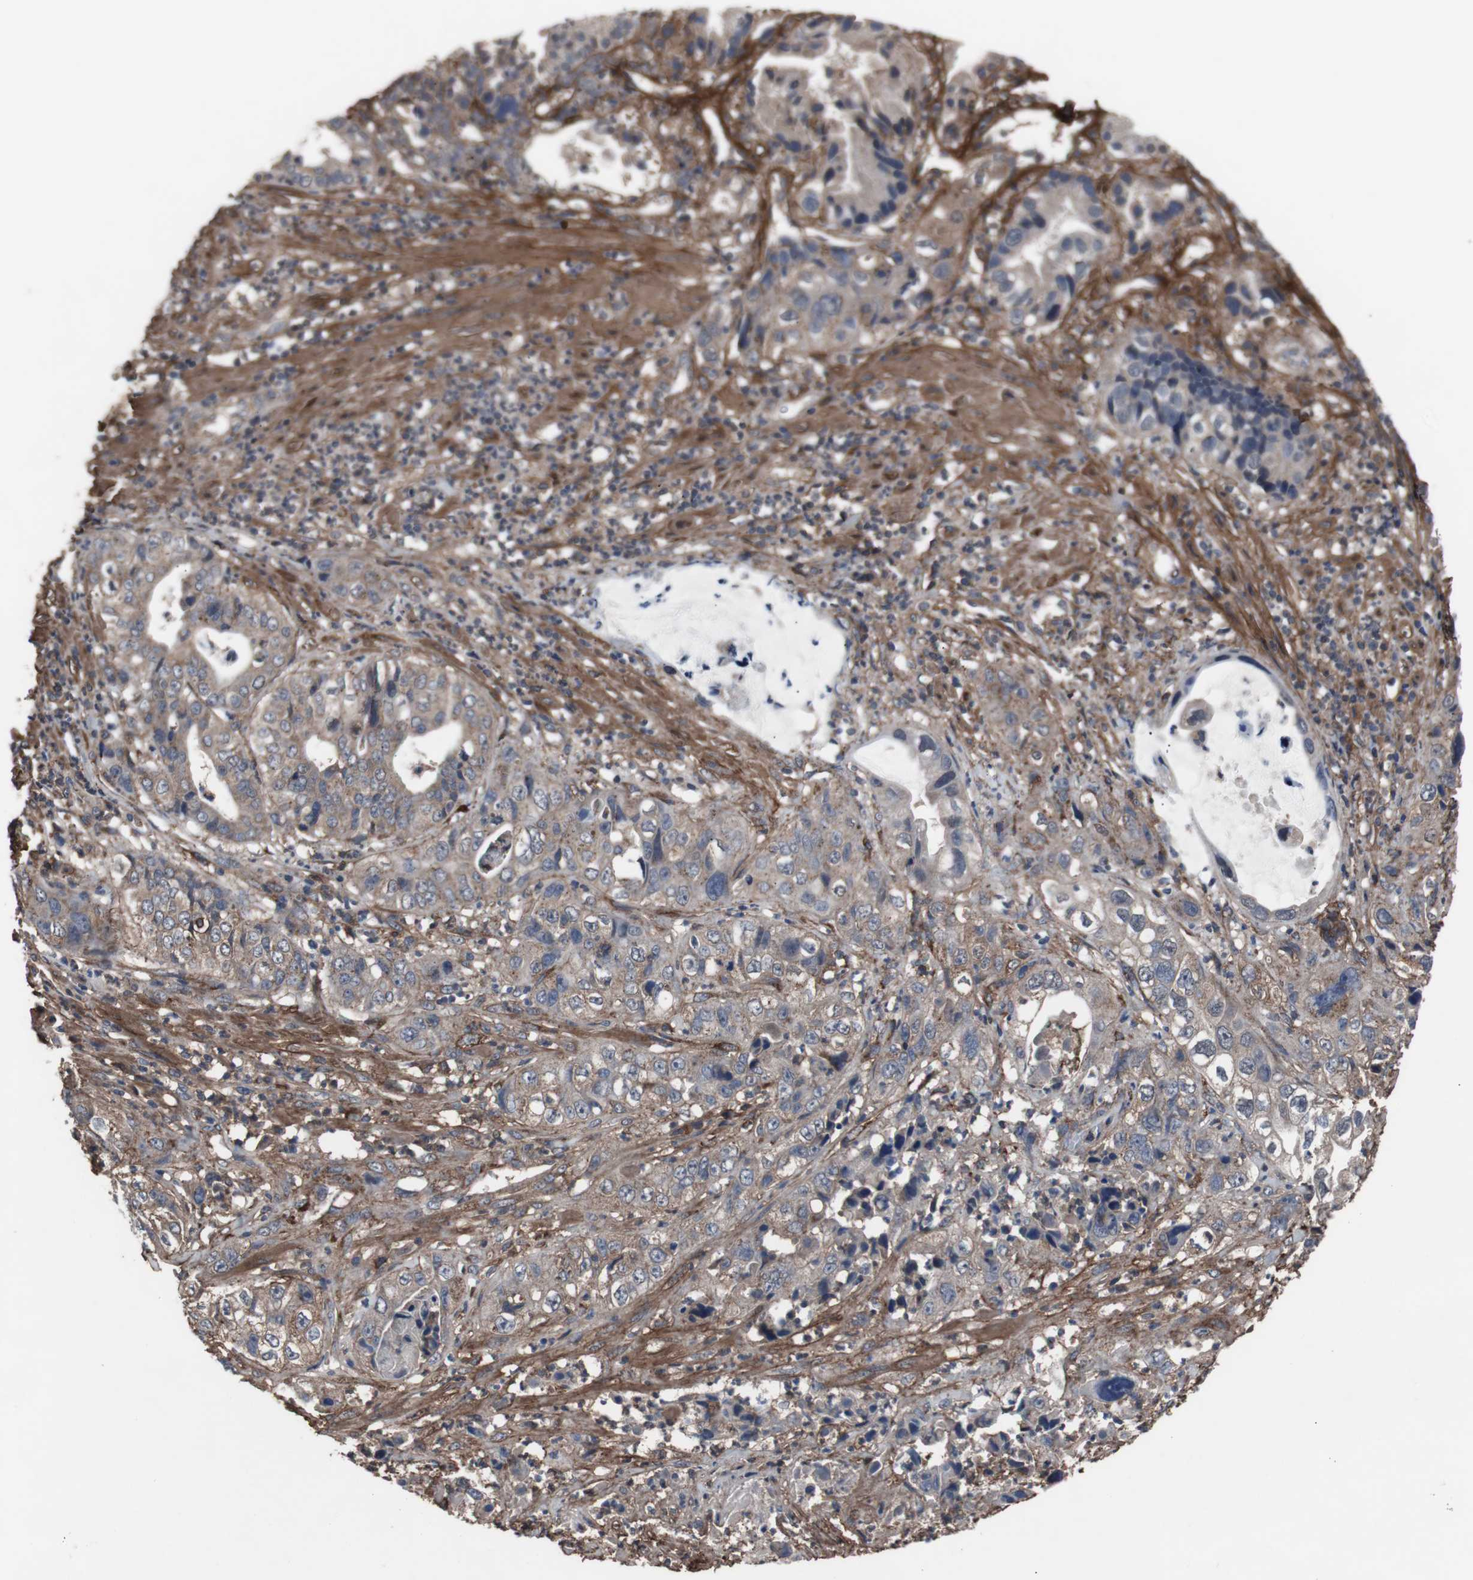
{"staining": {"intensity": "weak", "quantity": ">75%", "location": "cytoplasmic/membranous"}, "tissue": "liver cancer", "cell_type": "Tumor cells", "image_type": "cancer", "snomed": [{"axis": "morphology", "description": "Cholangiocarcinoma"}, {"axis": "topography", "description": "Liver"}], "caption": "Protein expression by IHC shows weak cytoplasmic/membranous positivity in approximately >75% of tumor cells in liver cancer (cholangiocarcinoma).", "gene": "COL6A2", "patient": {"sex": "female", "age": 61}}